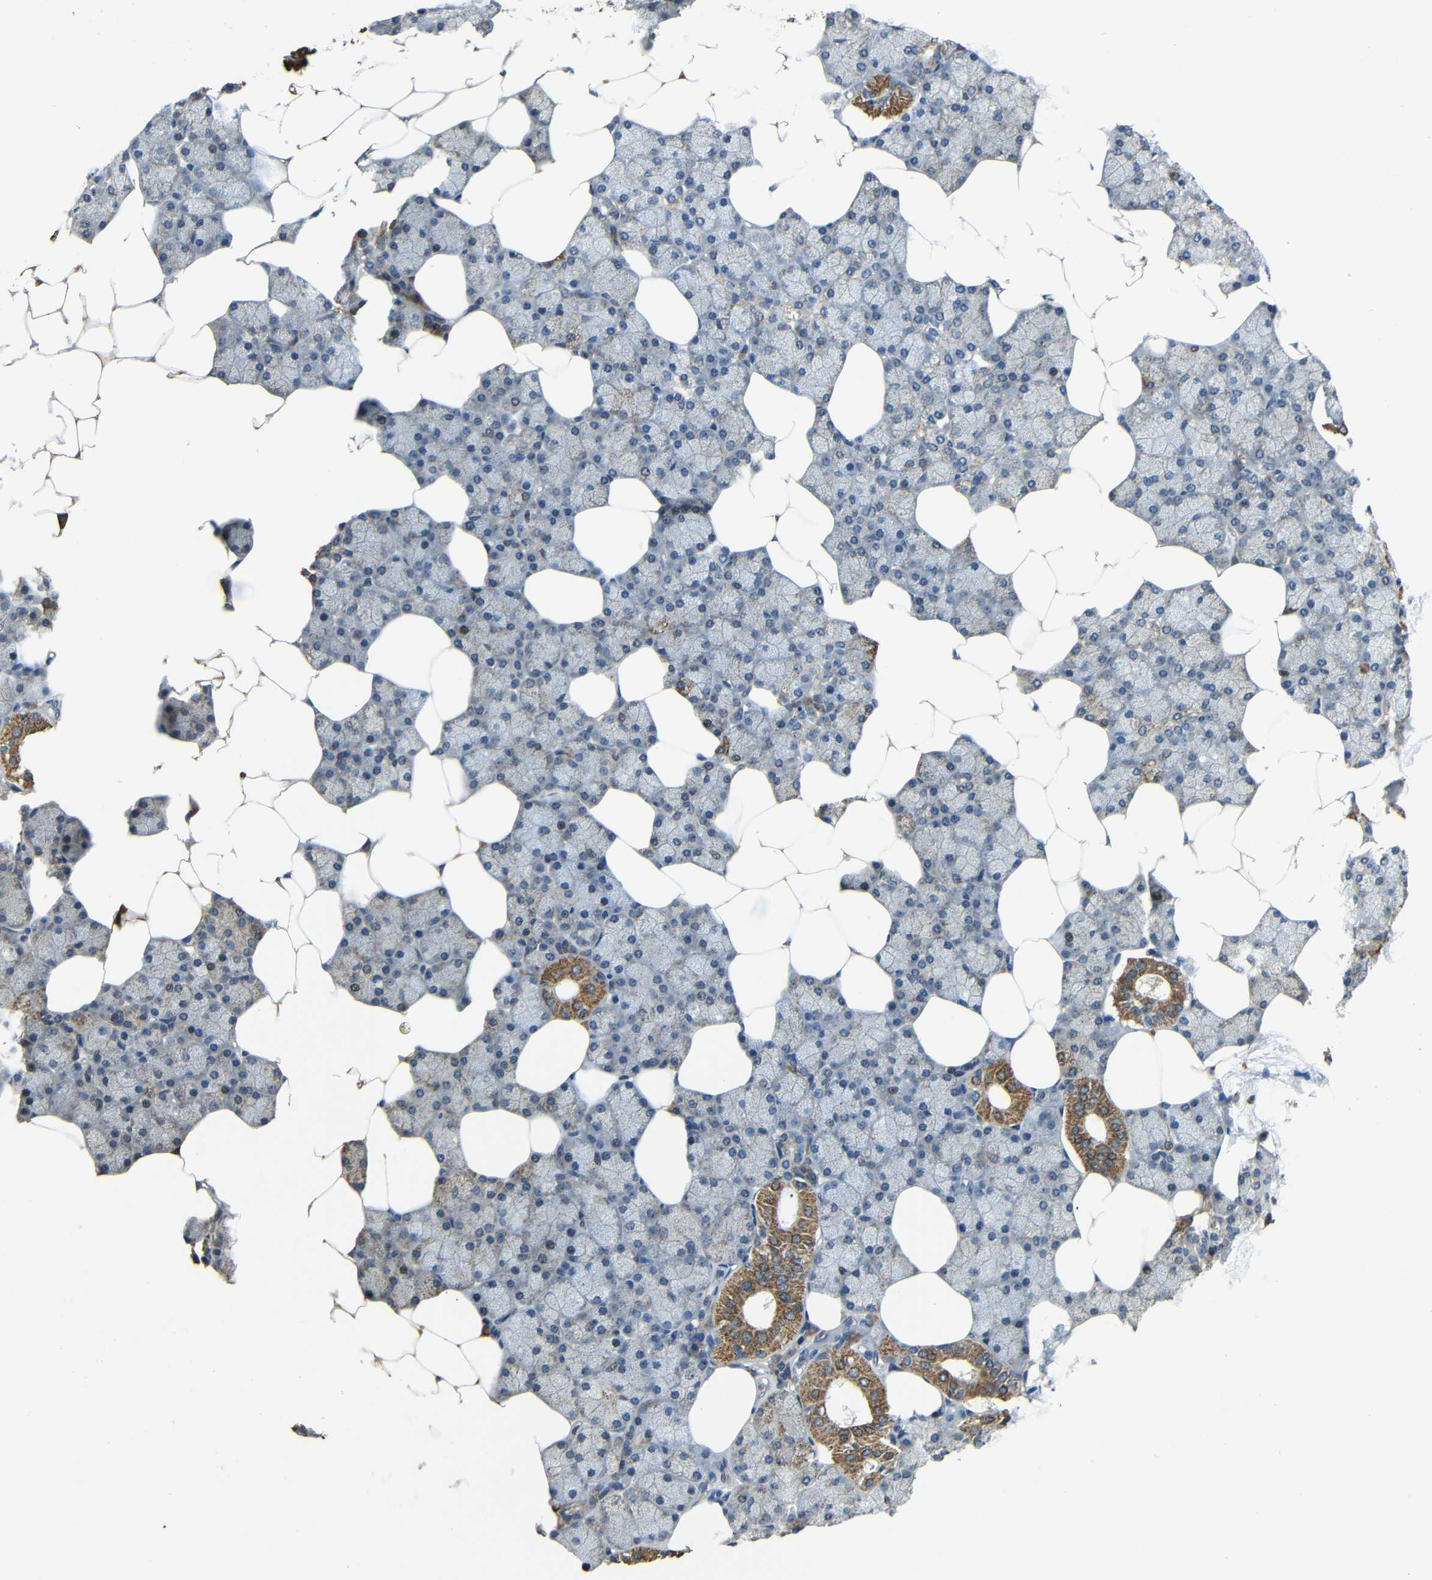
{"staining": {"intensity": "moderate", "quantity": "<25%", "location": "cytoplasmic/membranous"}, "tissue": "salivary gland", "cell_type": "Glandular cells", "image_type": "normal", "snomed": [{"axis": "morphology", "description": "Normal tissue, NOS"}, {"axis": "topography", "description": "Salivary gland"}], "caption": "Human salivary gland stained with a brown dye shows moderate cytoplasmic/membranous positive staining in about <25% of glandular cells.", "gene": "KAZALD1", "patient": {"sex": "male", "age": 62}}